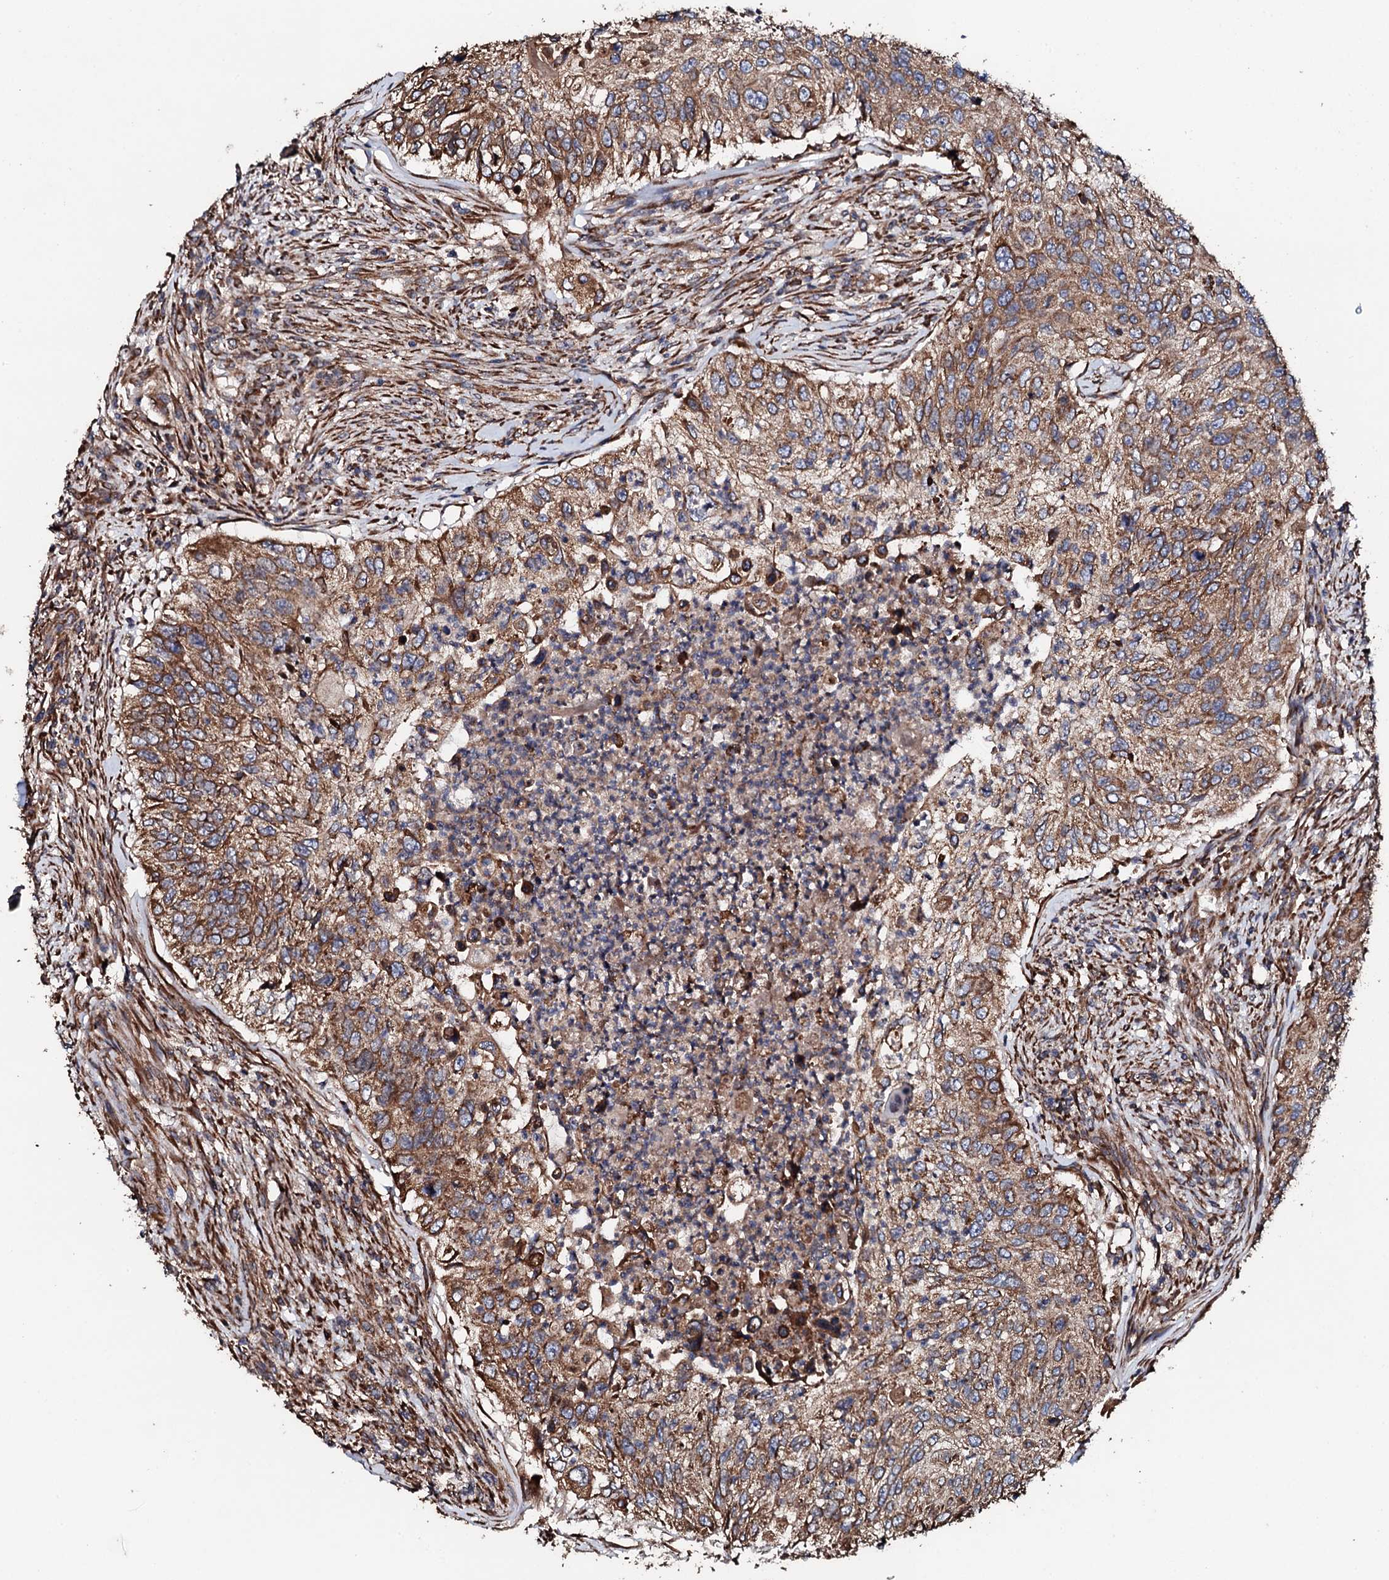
{"staining": {"intensity": "strong", "quantity": ">75%", "location": "cytoplasmic/membranous"}, "tissue": "urothelial cancer", "cell_type": "Tumor cells", "image_type": "cancer", "snomed": [{"axis": "morphology", "description": "Urothelial carcinoma, High grade"}, {"axis": "topography", "description": "Urinary bladder"}], "caption": "Immunohistochemistry (IHC) (DAB (3,3'-diaminobenzidine)) staining of urothelial cancer demonstrates strong cytoplasmic/membranous protein expression in approximately >75% of tumor cells. The protein of interest is stained brown, and the nuclei are stained in blue (DAB IHC with brightfield microscopy, high magnification).", "gene": "CKAP5", "patient": {"sex": "female", "age": 60}}